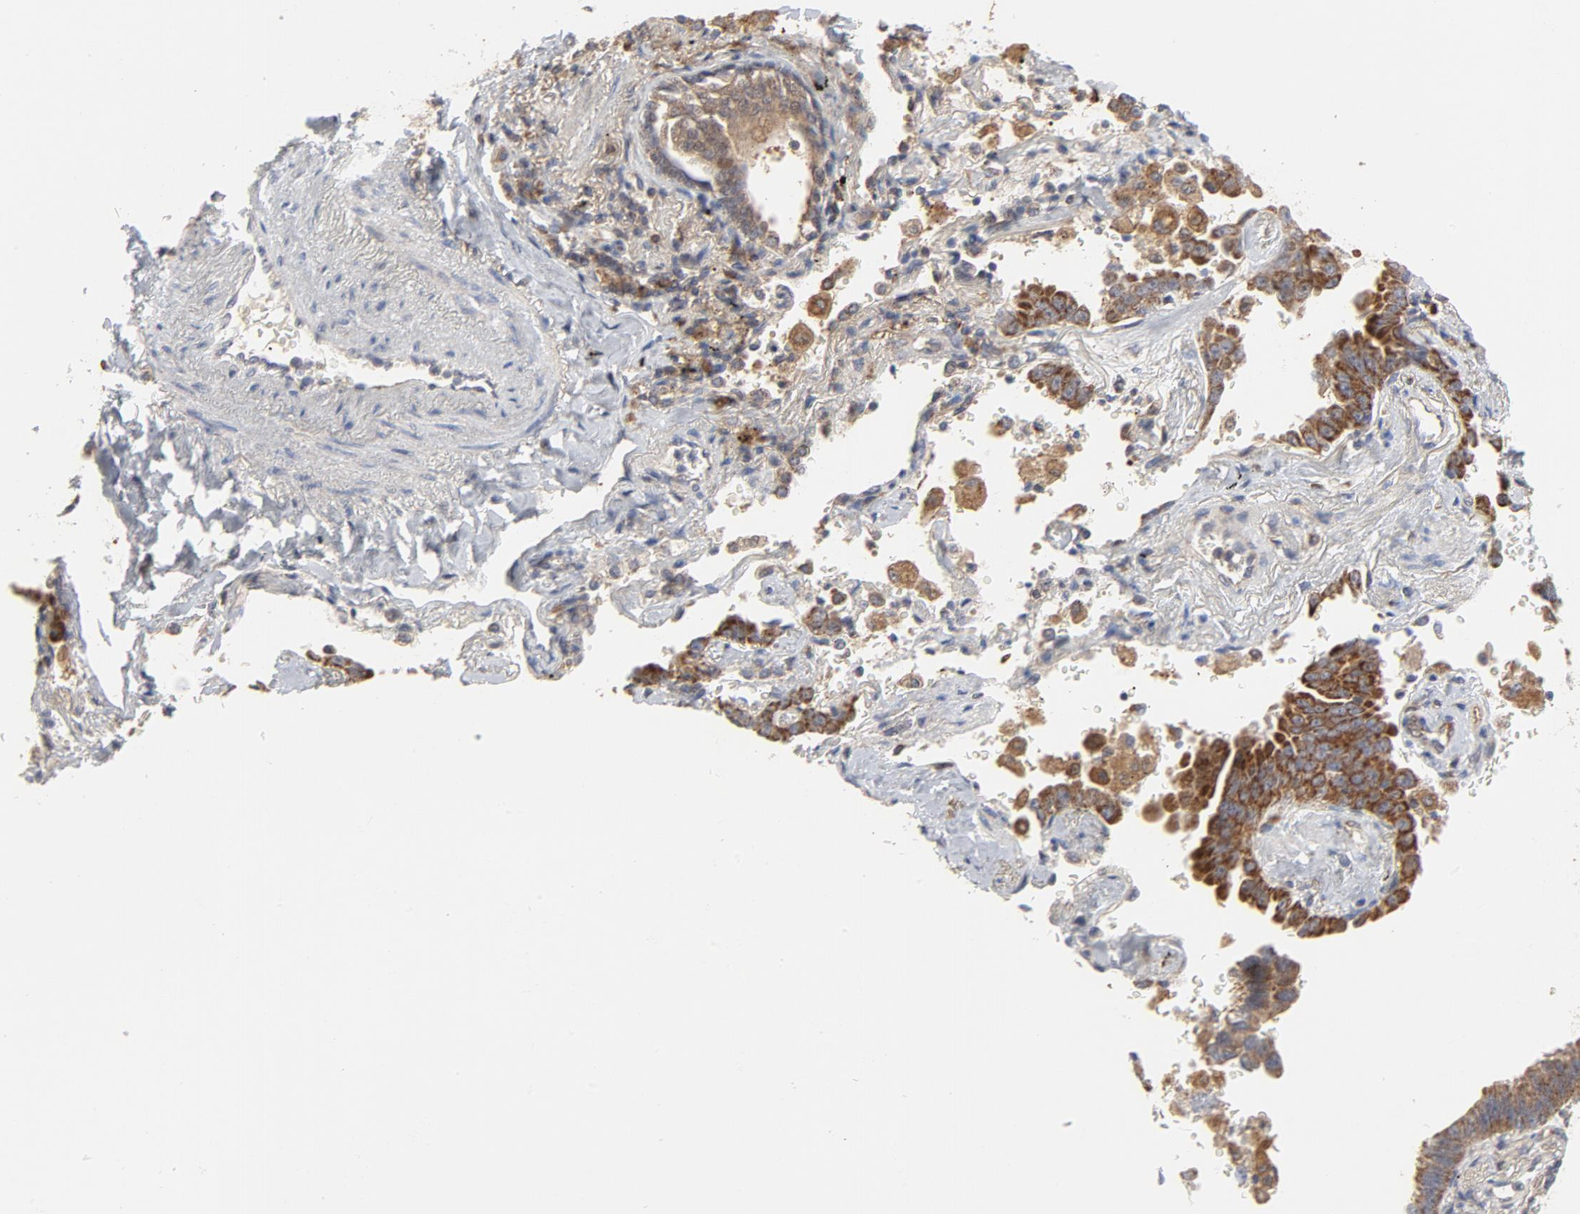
{"staining": {"intensity": "strong", "quantity": ">75%", "location": "cytoplasmic/membranous"}, "tissue": "lung cancer", "cell_type": "Tumor cells", "image_type": "cancer", "snomed": [{"axis": "morphology", "description": "Adenocarcinoma, NOS"}, {"axis": "topography", "description": "Lung"}], "caption": "Tumor cells demonstrate high levels of strong cytoplasmic/membranous expression in approximately >75% of cells in human lung cancer. The staining was performed using DAB (3,3'-diaminobenzidine), with brown indicating positive protein expression. Nuclei are stained blue with hematoxylin.", "gene": "RAPGEF4", "patient": {"sex": "female", "age": 64}}